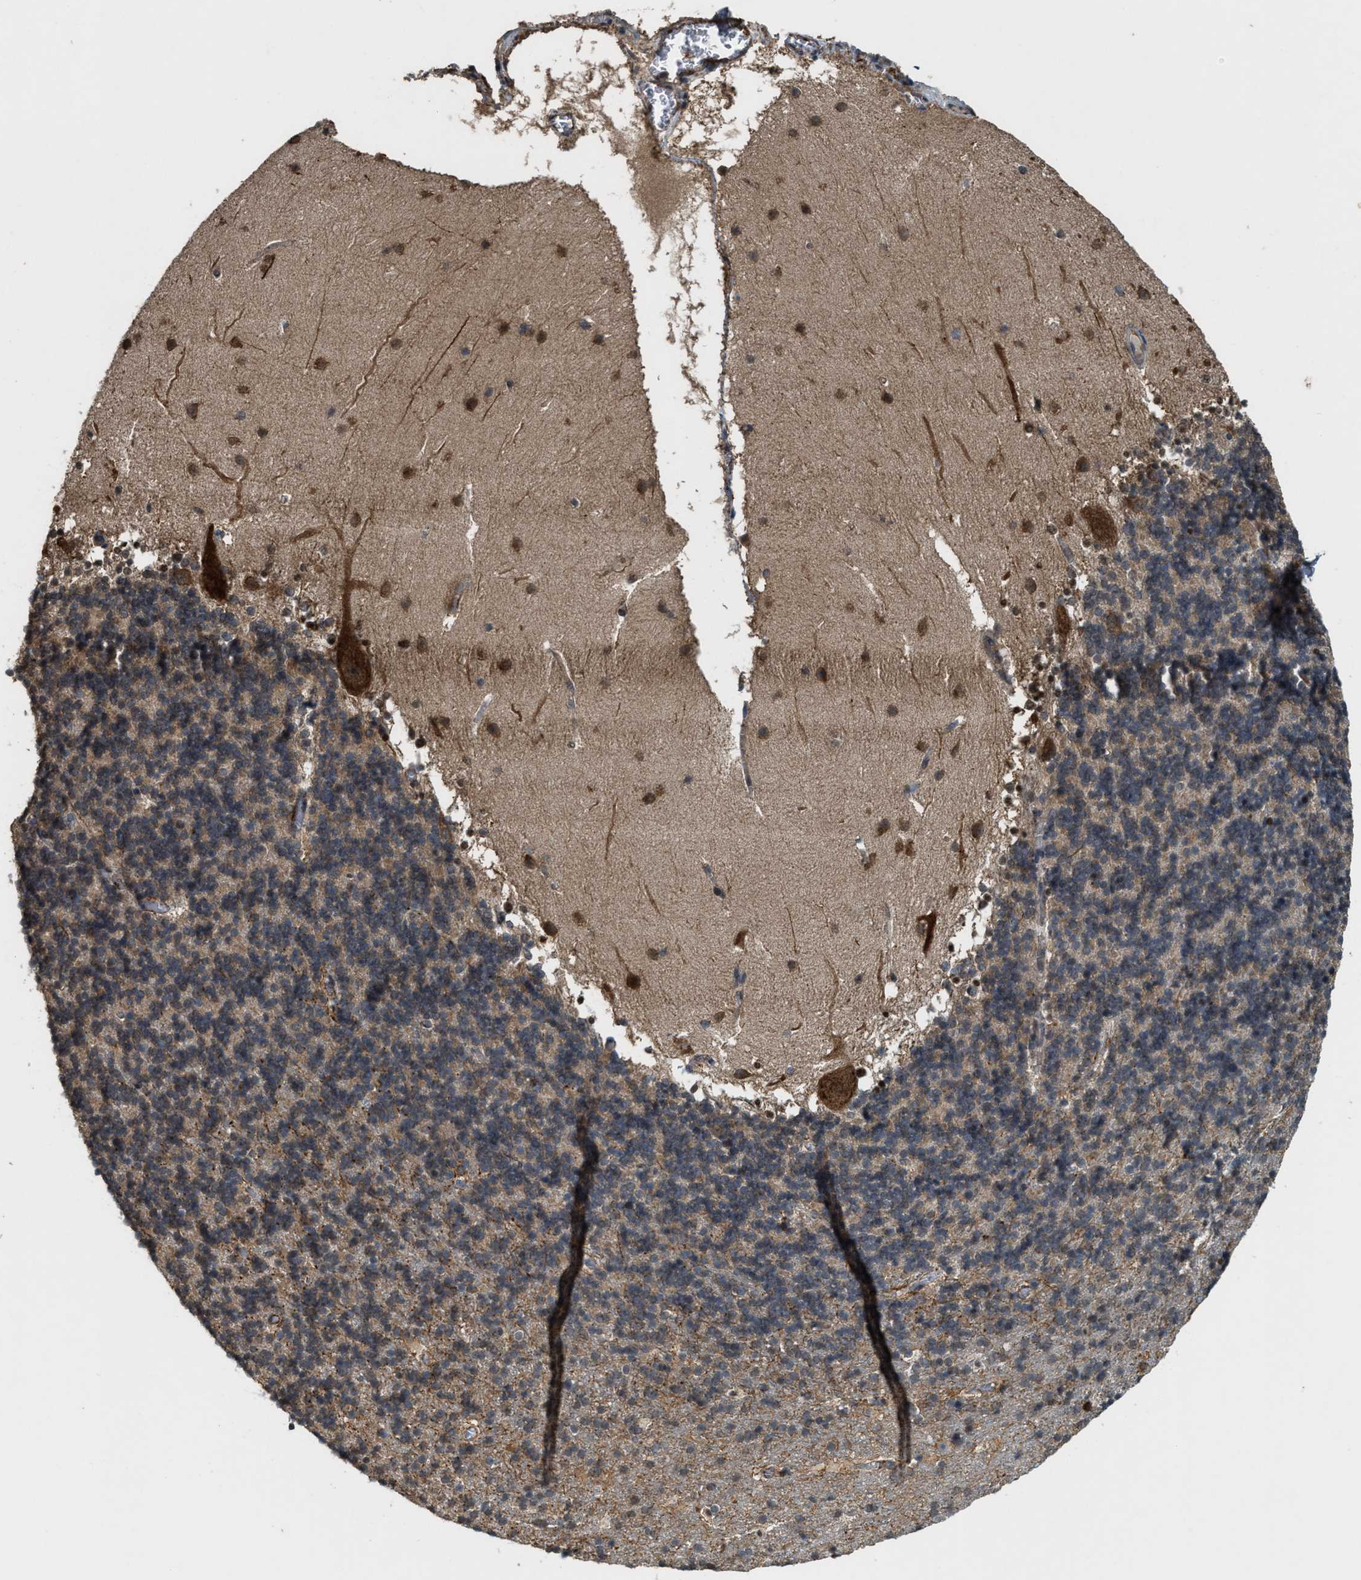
{"staining": {"intensity": "weak", "quantity": ">75%", "location": "cytoplasmic/membranous"}, "tissue": "cerebellum", "cell_type": "Cells in granular layer", "image_type": "normal", "snomed": [{"axis": "morphology", "description": "Normal tissue, NOS"}, {"axis": "topography", "description": "Cerebellum"}], "caption": "A low amount of weak cytoplasmic/membranous staining is identified in approximately >75% of cells in granular layer in unremarkable cerebellum.", "gene": "ARHGEF5", "patient": {"sex": "male", "age": 45}}